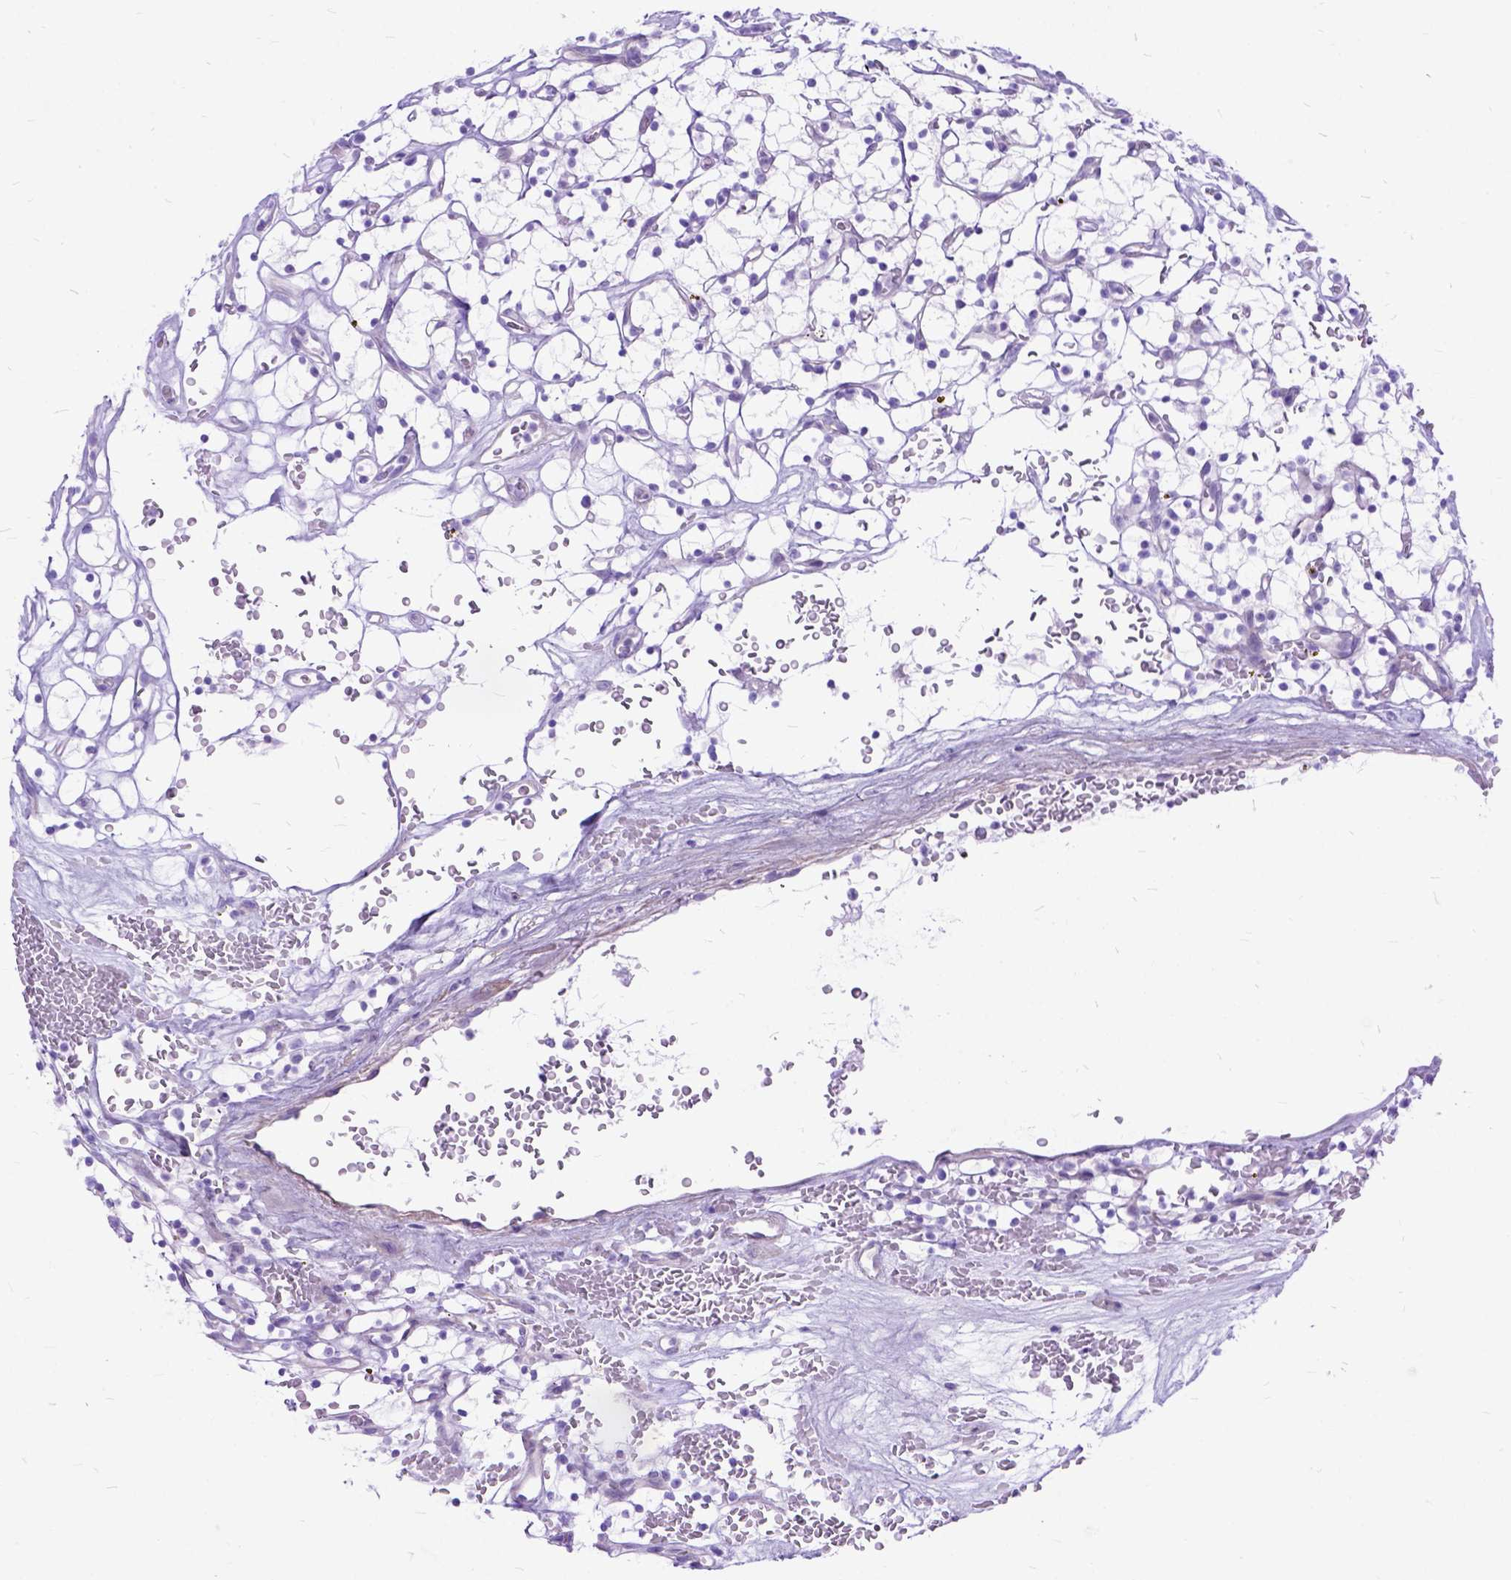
{"staining": {"intensity": "negative", "quantity": "none", "location": "none"}, "tissue": "renal cancer", "cell_type": "Tumor cells", "image_type": "cancer", "snomed": [{"axis": "morphology", "description": "Adenocarcinoma, NOS"}, {"axis": "topography", "description": "Kidney"}], "caption": "This is an IHC image of renal cancer (adenocarcinoma). There is no expression in tumor cells.", "gene": "ARL9", "patient": {"sex": "female", "age": 64}}